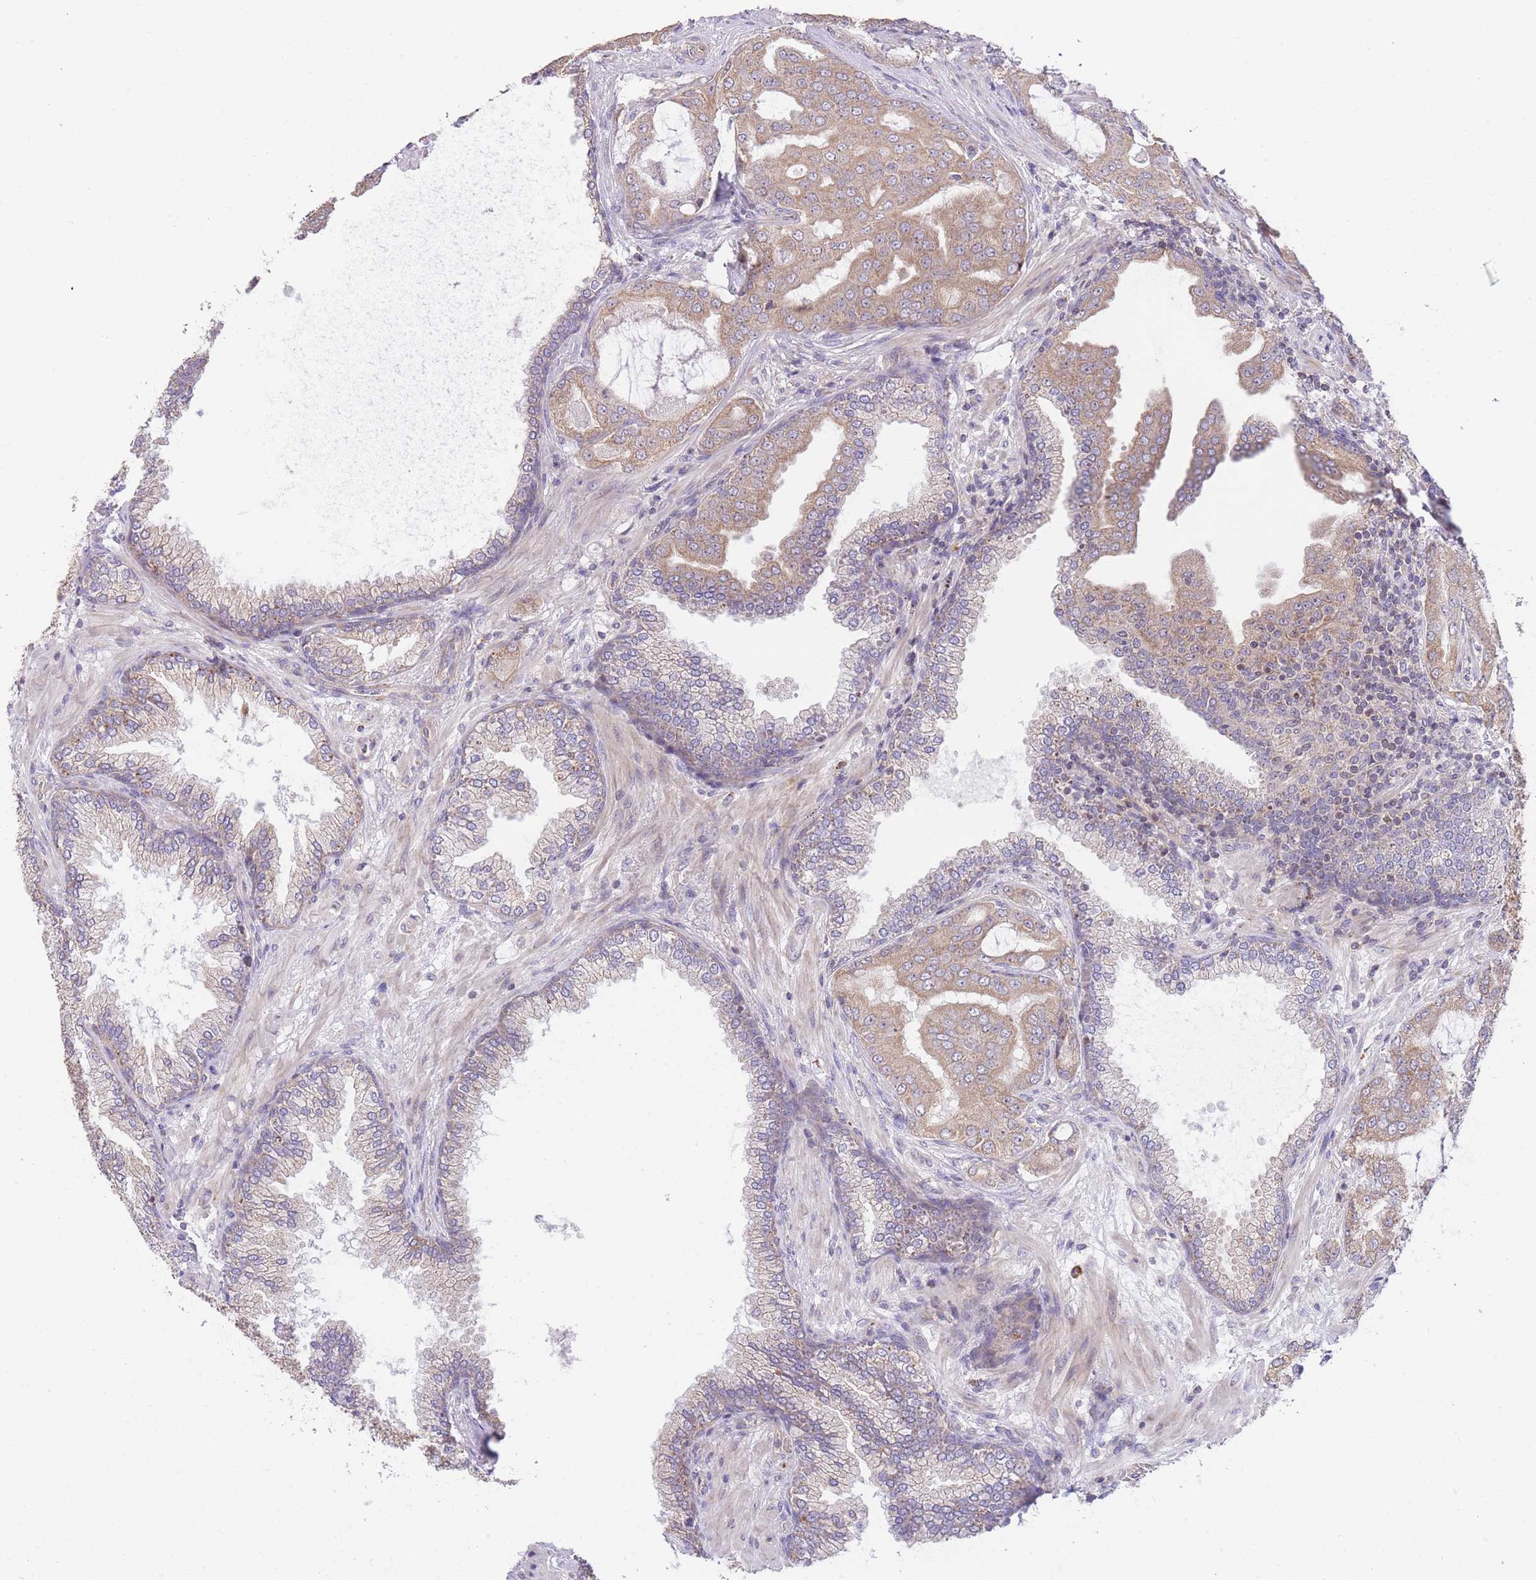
{"staining": {"intensity": "moderate", "quantity": ">75%", "location": "cytoplasmic/membranous"}, "tissue": "prostate cancer", "cell_type": "Tumor cells", "image_type": "cancer", "snomed": [{"axis": "morphology", "description": "Adenocarcinoma, High grade"}, {"axis": "topography", "description": "Prostate"}], "caption": "Immunohistochemical staining of prostate adenocarcinoma (high-grade) reveals medium levels of moderate cytoplasmic/membranous protein staining in approximately >75% of tumor cells.", "gene": "BOLA2B", "patient": {"sex": "male", "age": 68}}